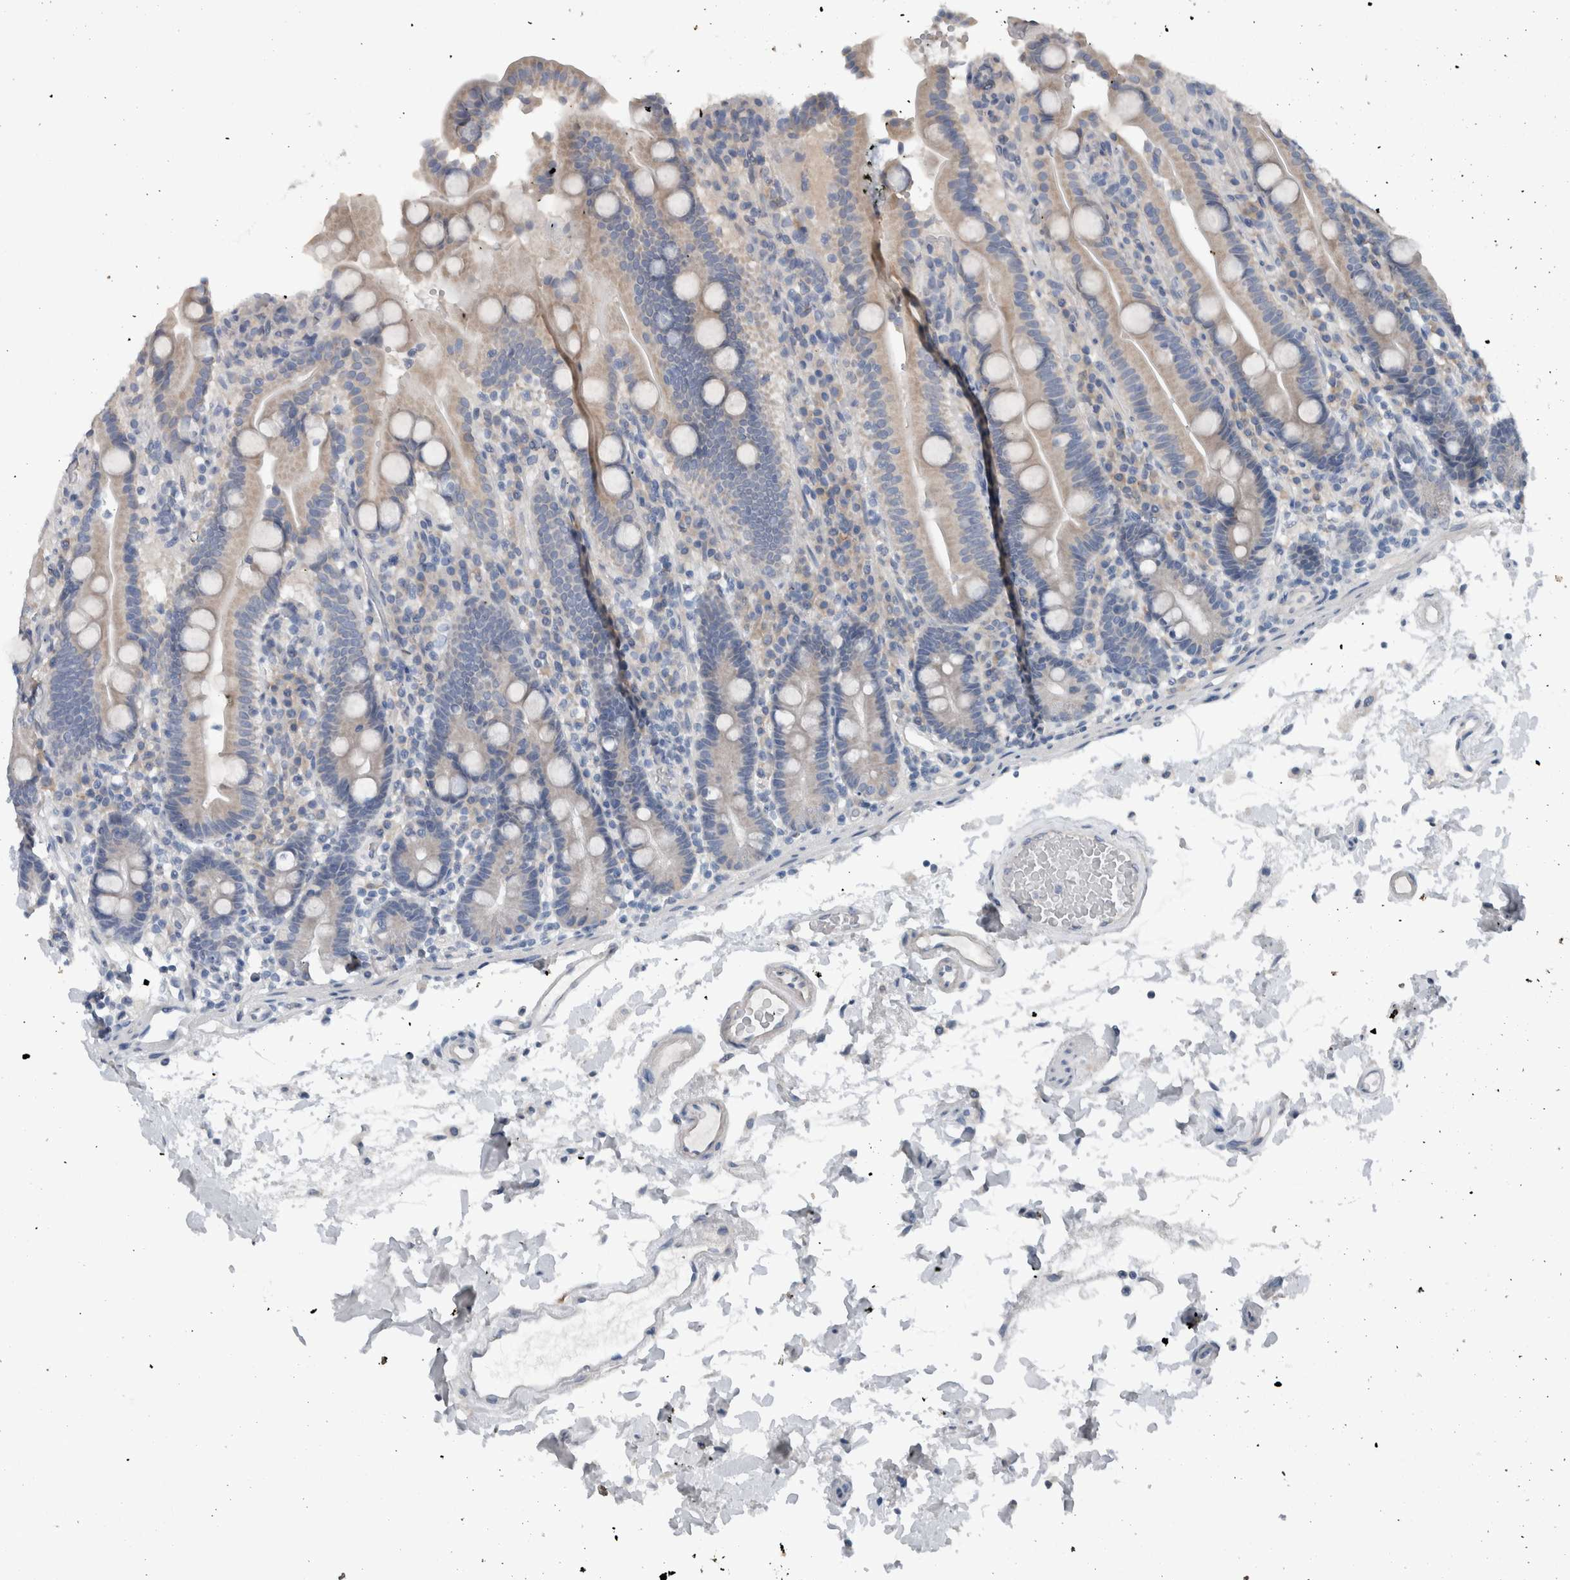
{"staining": {"intensity": "negative", "quantity": "none", "location": "none"}, "tissue": "duodenum", "cell_type": "Glandular cells", "image_type": "normal", "snomed": [{"axis": "morphology", "description": "Normal tissue, NOS"}, {"axis": "topography", "description": "Small intestine, NOS"}], "caption": "Immunohistochemical staining of normal human duodenum reveals no significant expression in glandular cells.", "gene": "CRNN", "patient": {"sex": "female", "age": 71}}